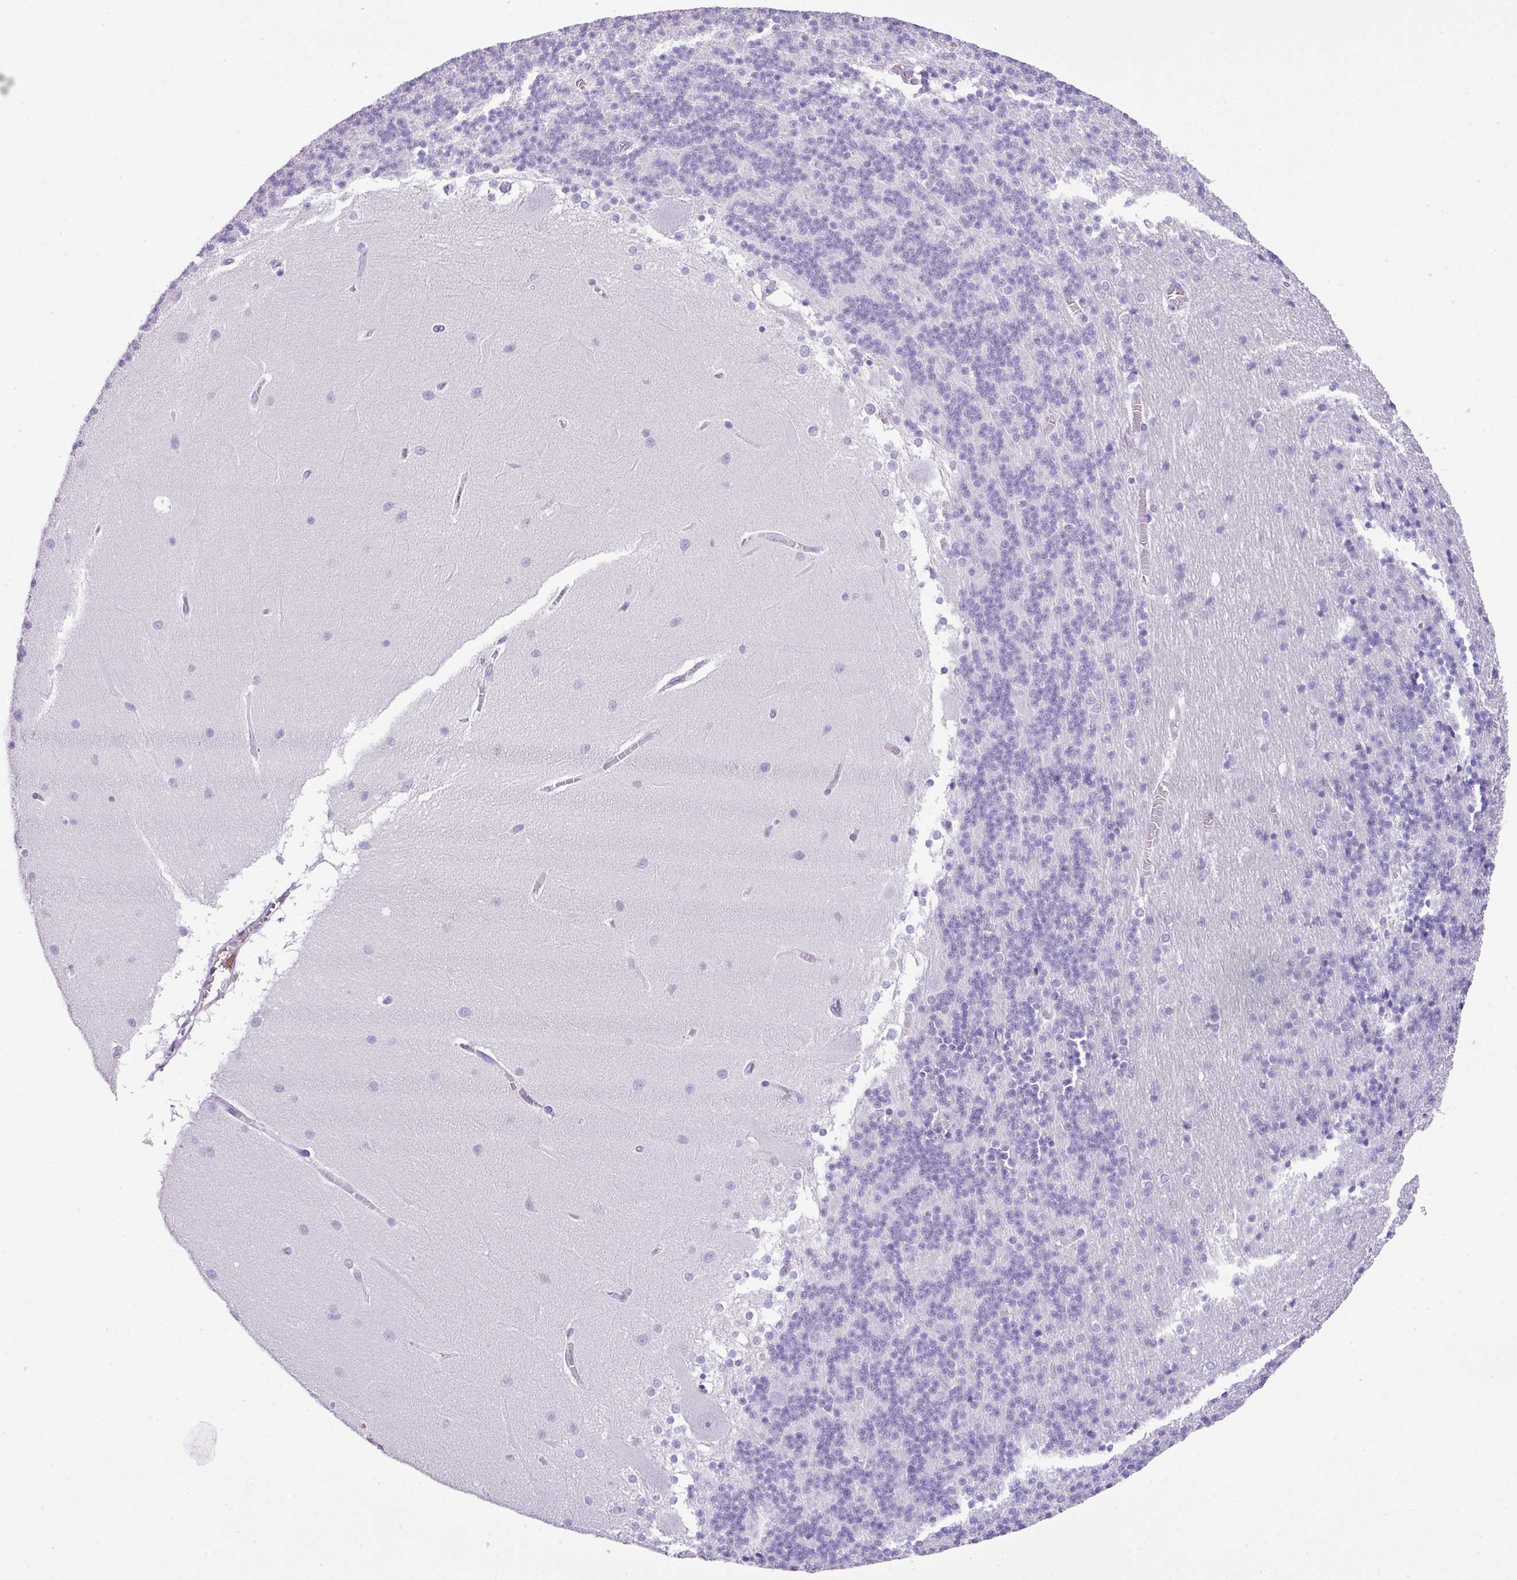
{"staining": {"intensity": "negative", "quantity": "none", "location": "none"}, "tissue": "cerebellum", "cell_type": "Cells in granular layer", "image_type": "normal", "snomed": [{"axis": "morphology", "description": "Normal tissue, NOS"}, {"axis": "topography", "description": "Cerebellum"}], "caption": "Cells in granular layer show no significant protein positivity in normal cerebellum. Nuclei are stained in blue.", "gene": "TNP1", "patient": {"sex": "female", "age": 54}}